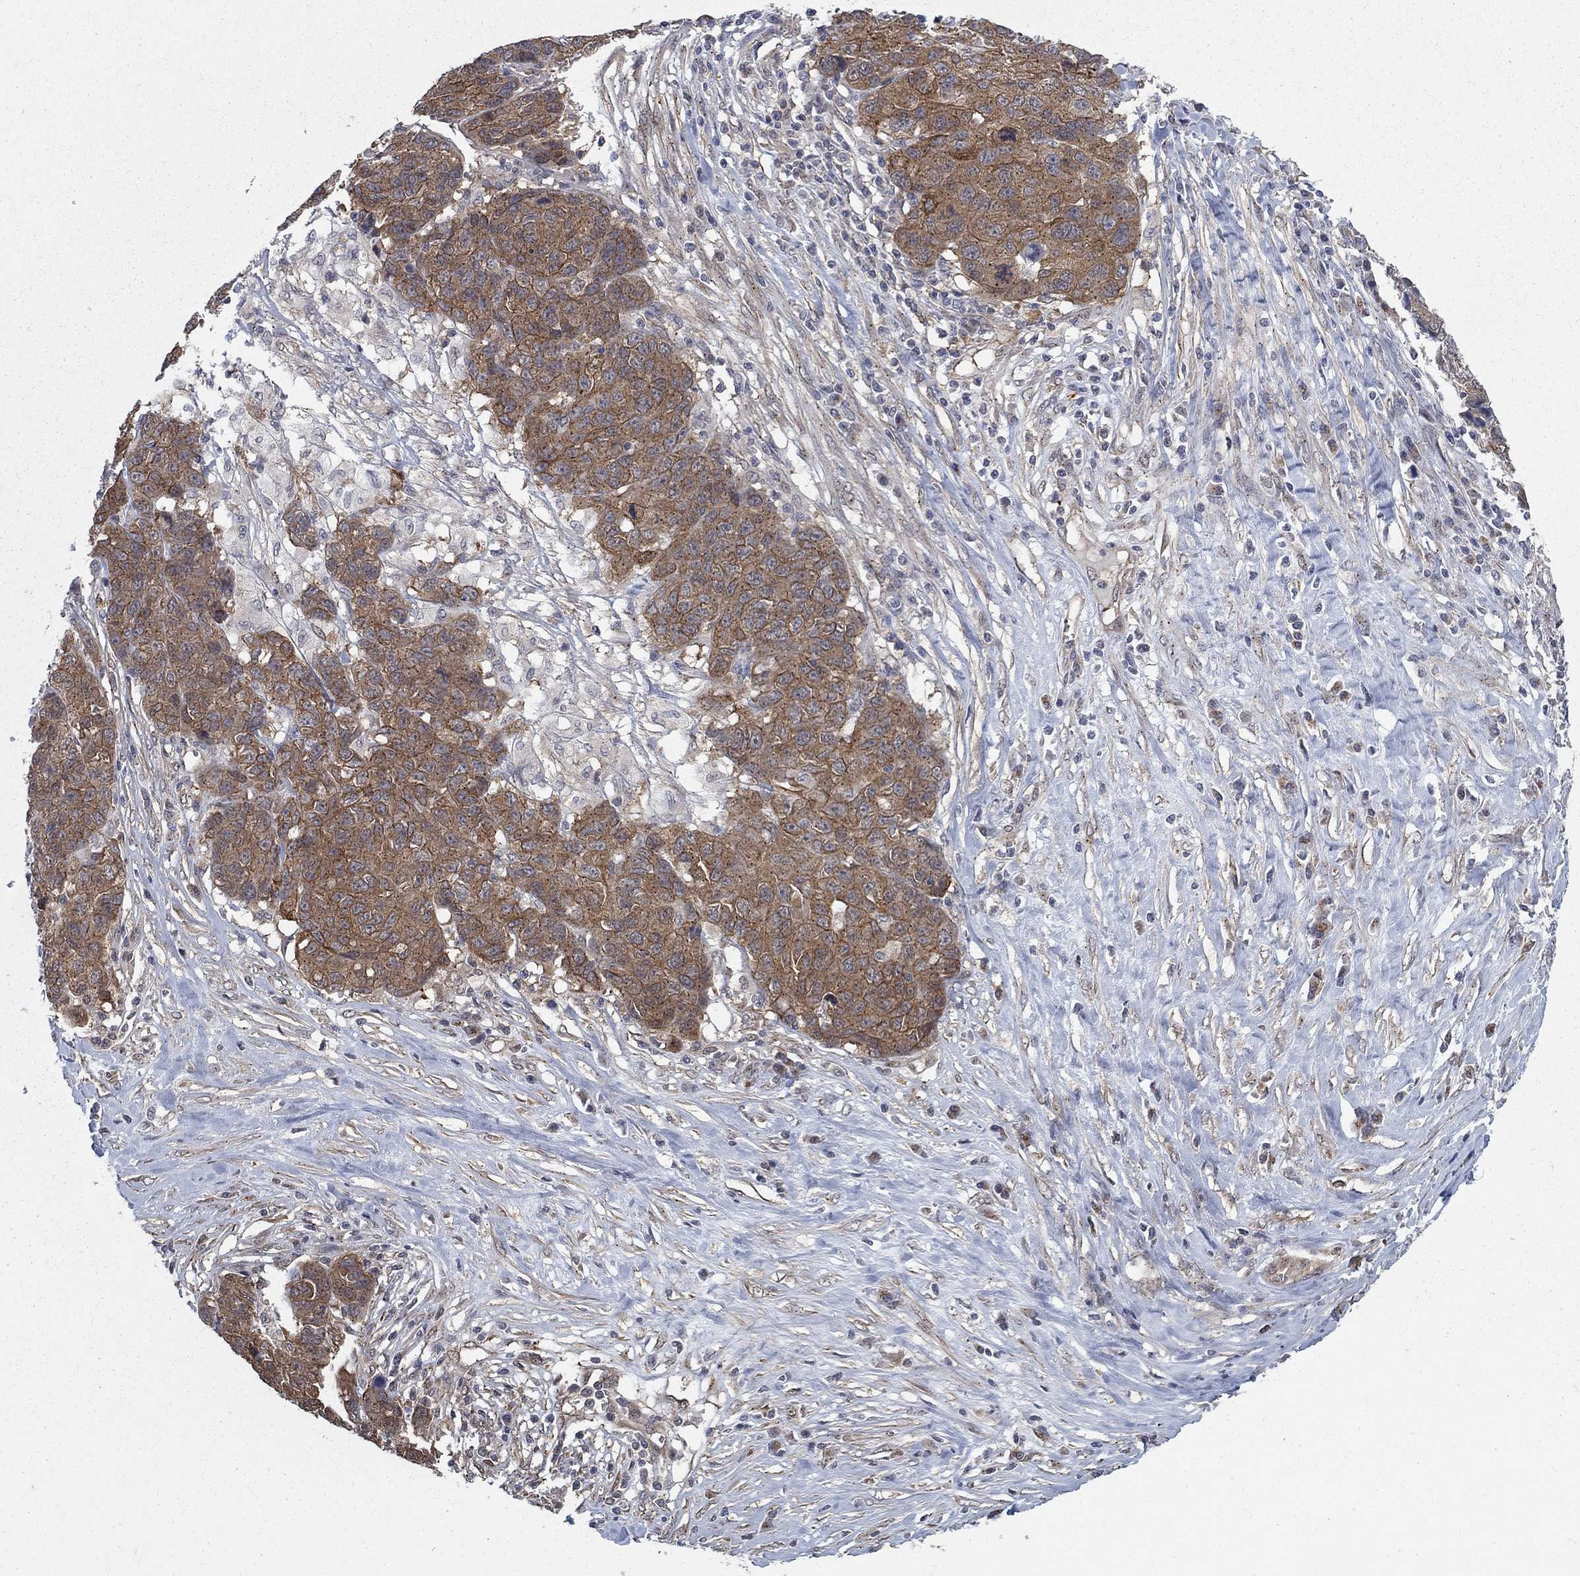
{"staining": {"intensity": "moderate", "quantity": "25%-75%", "location": "cytoplasmic/membranous"}, "tissue": "ovarian cancer", "cell_type": "Tumor cells", "image_type": "cancer", "snomed": [{"axis": "morphology", "description": "Cystadenocarcinoma, serous, NOS"}, {"axis": "topography", "description": "Ovary"}], "caption": "High-power microscopy captured an immunohistochemistry (IHC) photomicrograph of ovarian cancer, revealing moderate cytoplasmic/membranous positivity in approximately 25%-75% of tumor cells.", "gene": "SH3RF1", "patient": {"sex": "female", "age": 87}}